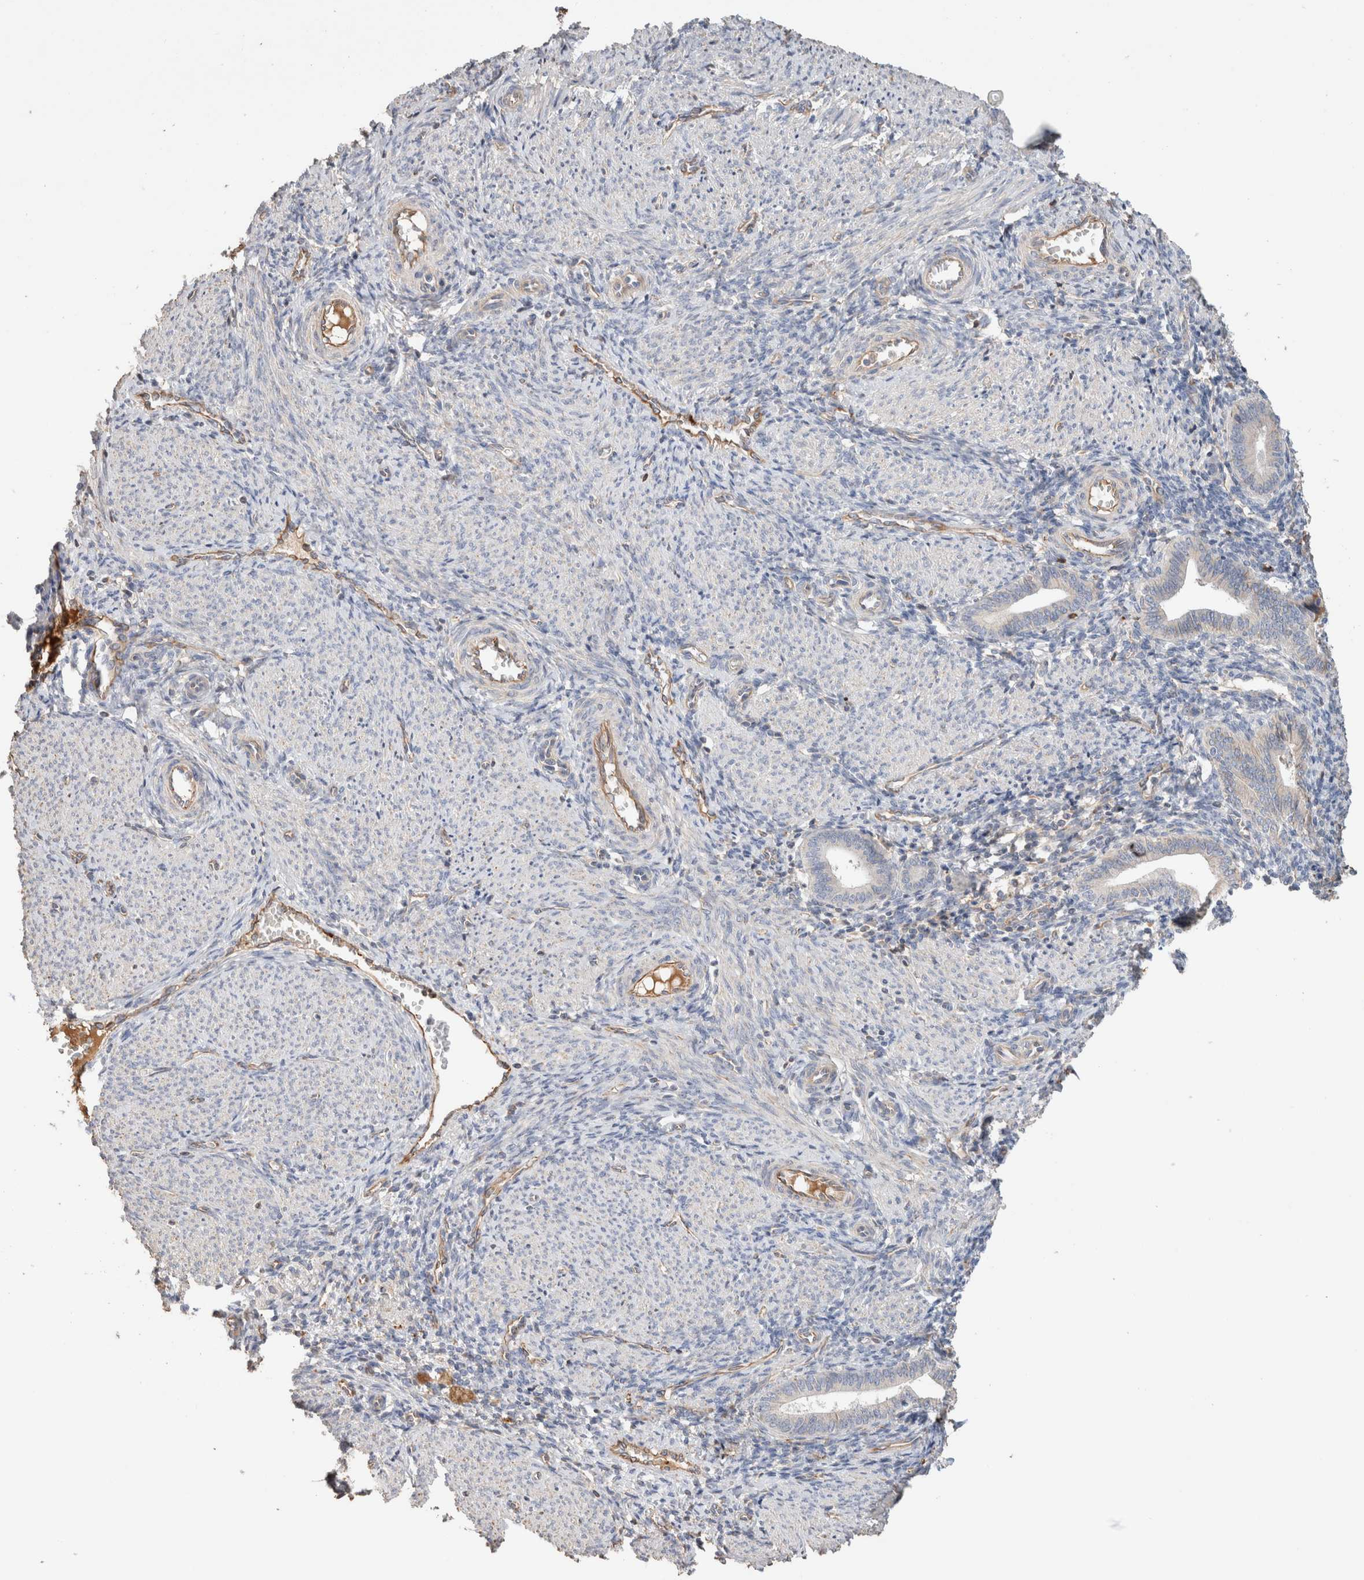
{"staining": {"intensity": "weak", "quantity": "25%-75%", "location": "cytoplasmic/membranous"}, "tissue": "endometrium", "cell_type": "Cells in endometrial stroma", "image_type": "normal", "snomed": [{"axis": "morphology", "description": "Normal tissue, NOS"}, {"axis": "topography", "description": "Uterus"}, {"axis": "topography", "description": "Endometrium"}], "caption": "Endometrium stained with DAB immunohistochemistry (IHC) exhibits low levels of weak cytoplasmic/membranous positivity in approximately 25%-75% of cells in endometrial stroma.", "gene": "PROS1", "patient": {"sex": "female", "age": 33}}